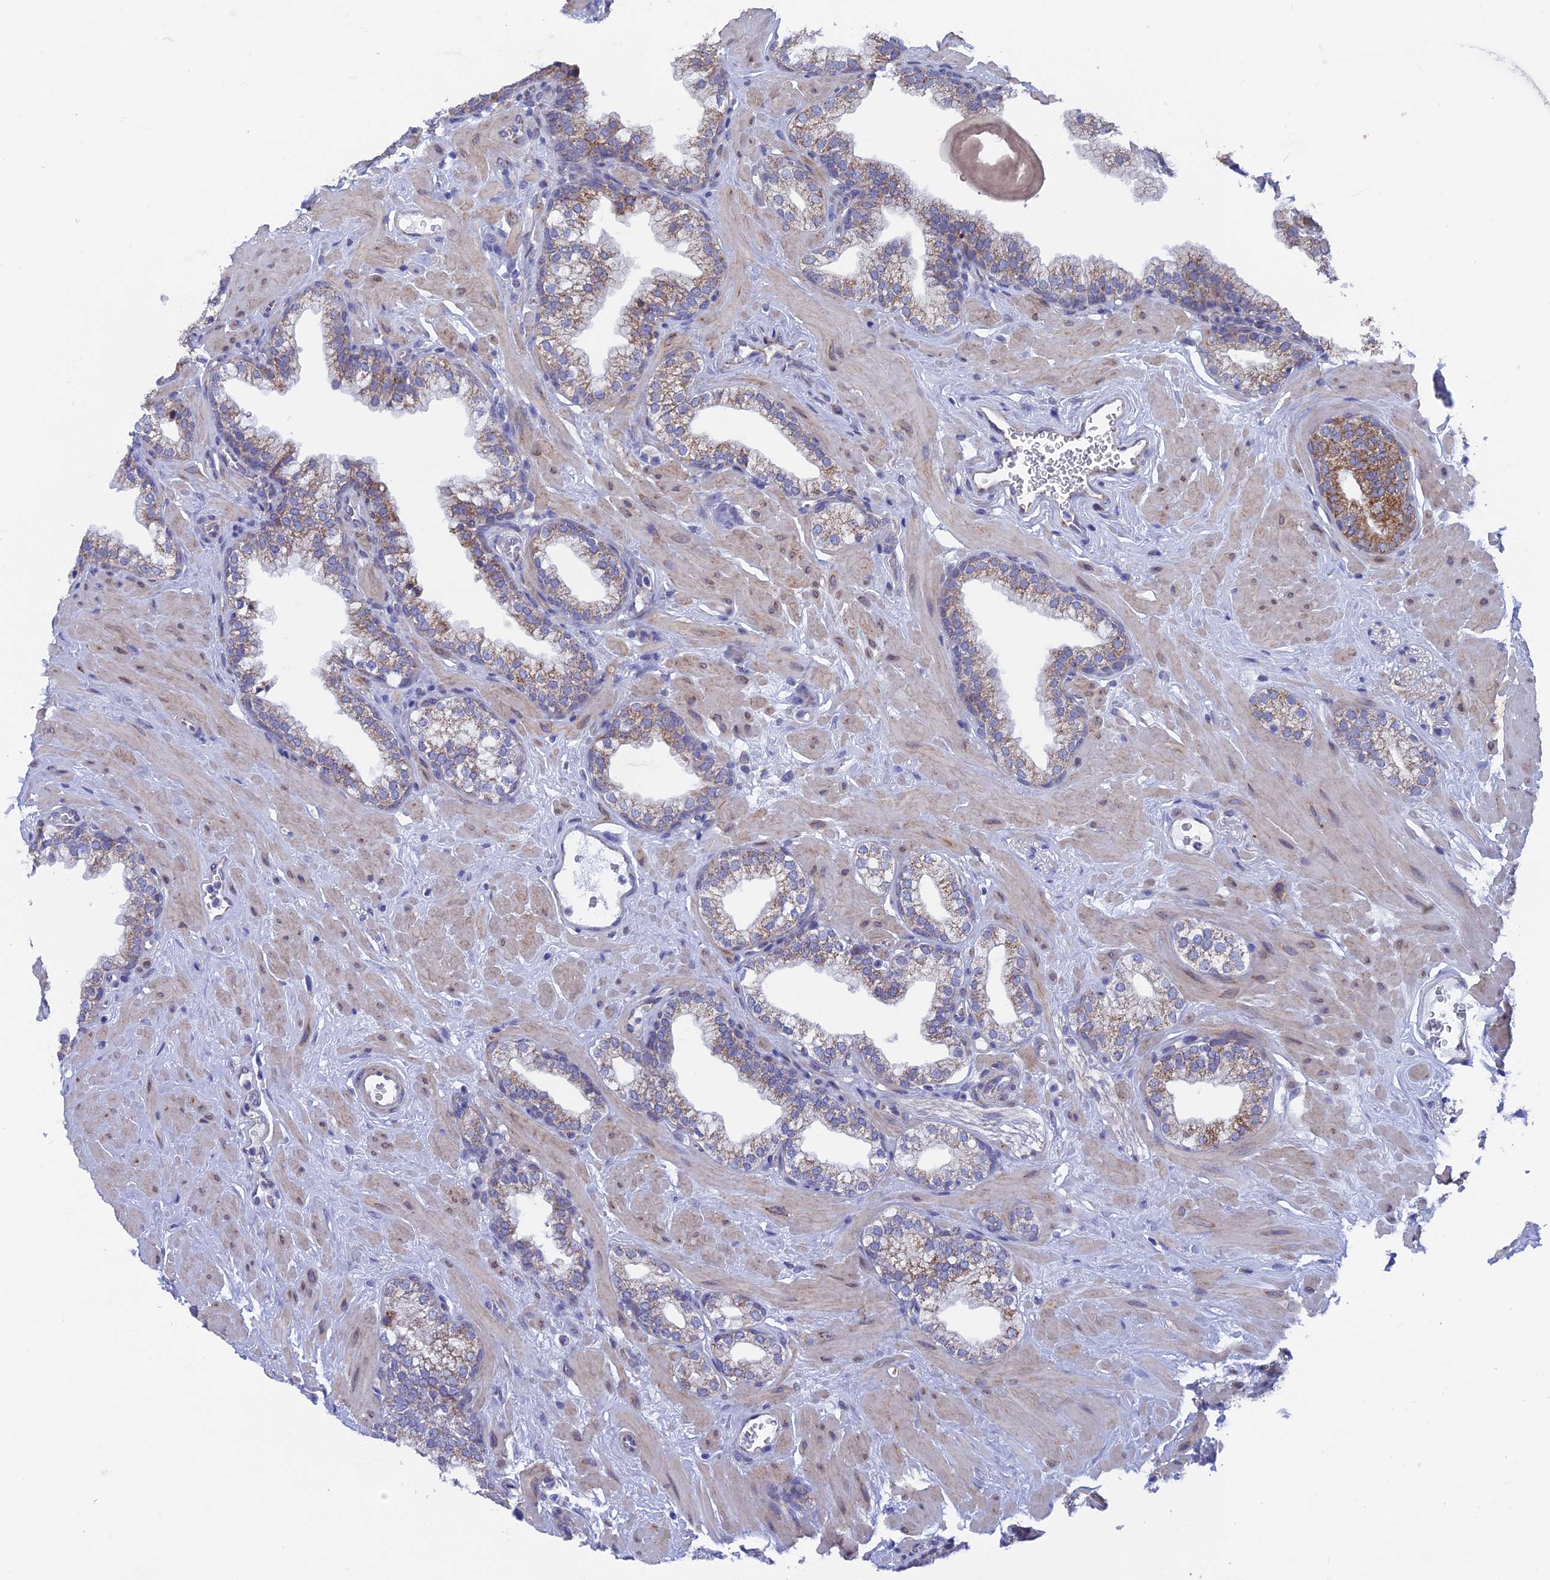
{"staining": {"intensity": "moderate", "quantity": "<25%", "location": "cytoplasmic/membranous"}, "tissue": "prostate", "cell_type": "Glandular cells", "image_type": "normal", "snomed": [{"axis": "morphology", "description": "Normal tissue, NOS"}, {"axis": "morphology", "description": "Urothelial carcinoma, Low grade"}, {"axis": "topography", "description": "Urinary bladder"}, {"axis": "topography", "description": "Prostate"}], "caption": "Immunohistochemistry histopathology image of unremarkable prostate: human prostate stained using immunohistochemistry shows low levels of moderate protein expression localized specifically in the cytoplasmic/membranous of glandular cells, appearing as a cytoplasmic/membranous brown color.", "gene": "AK4P3", "patient": {"sex": "male", "age": 60}}